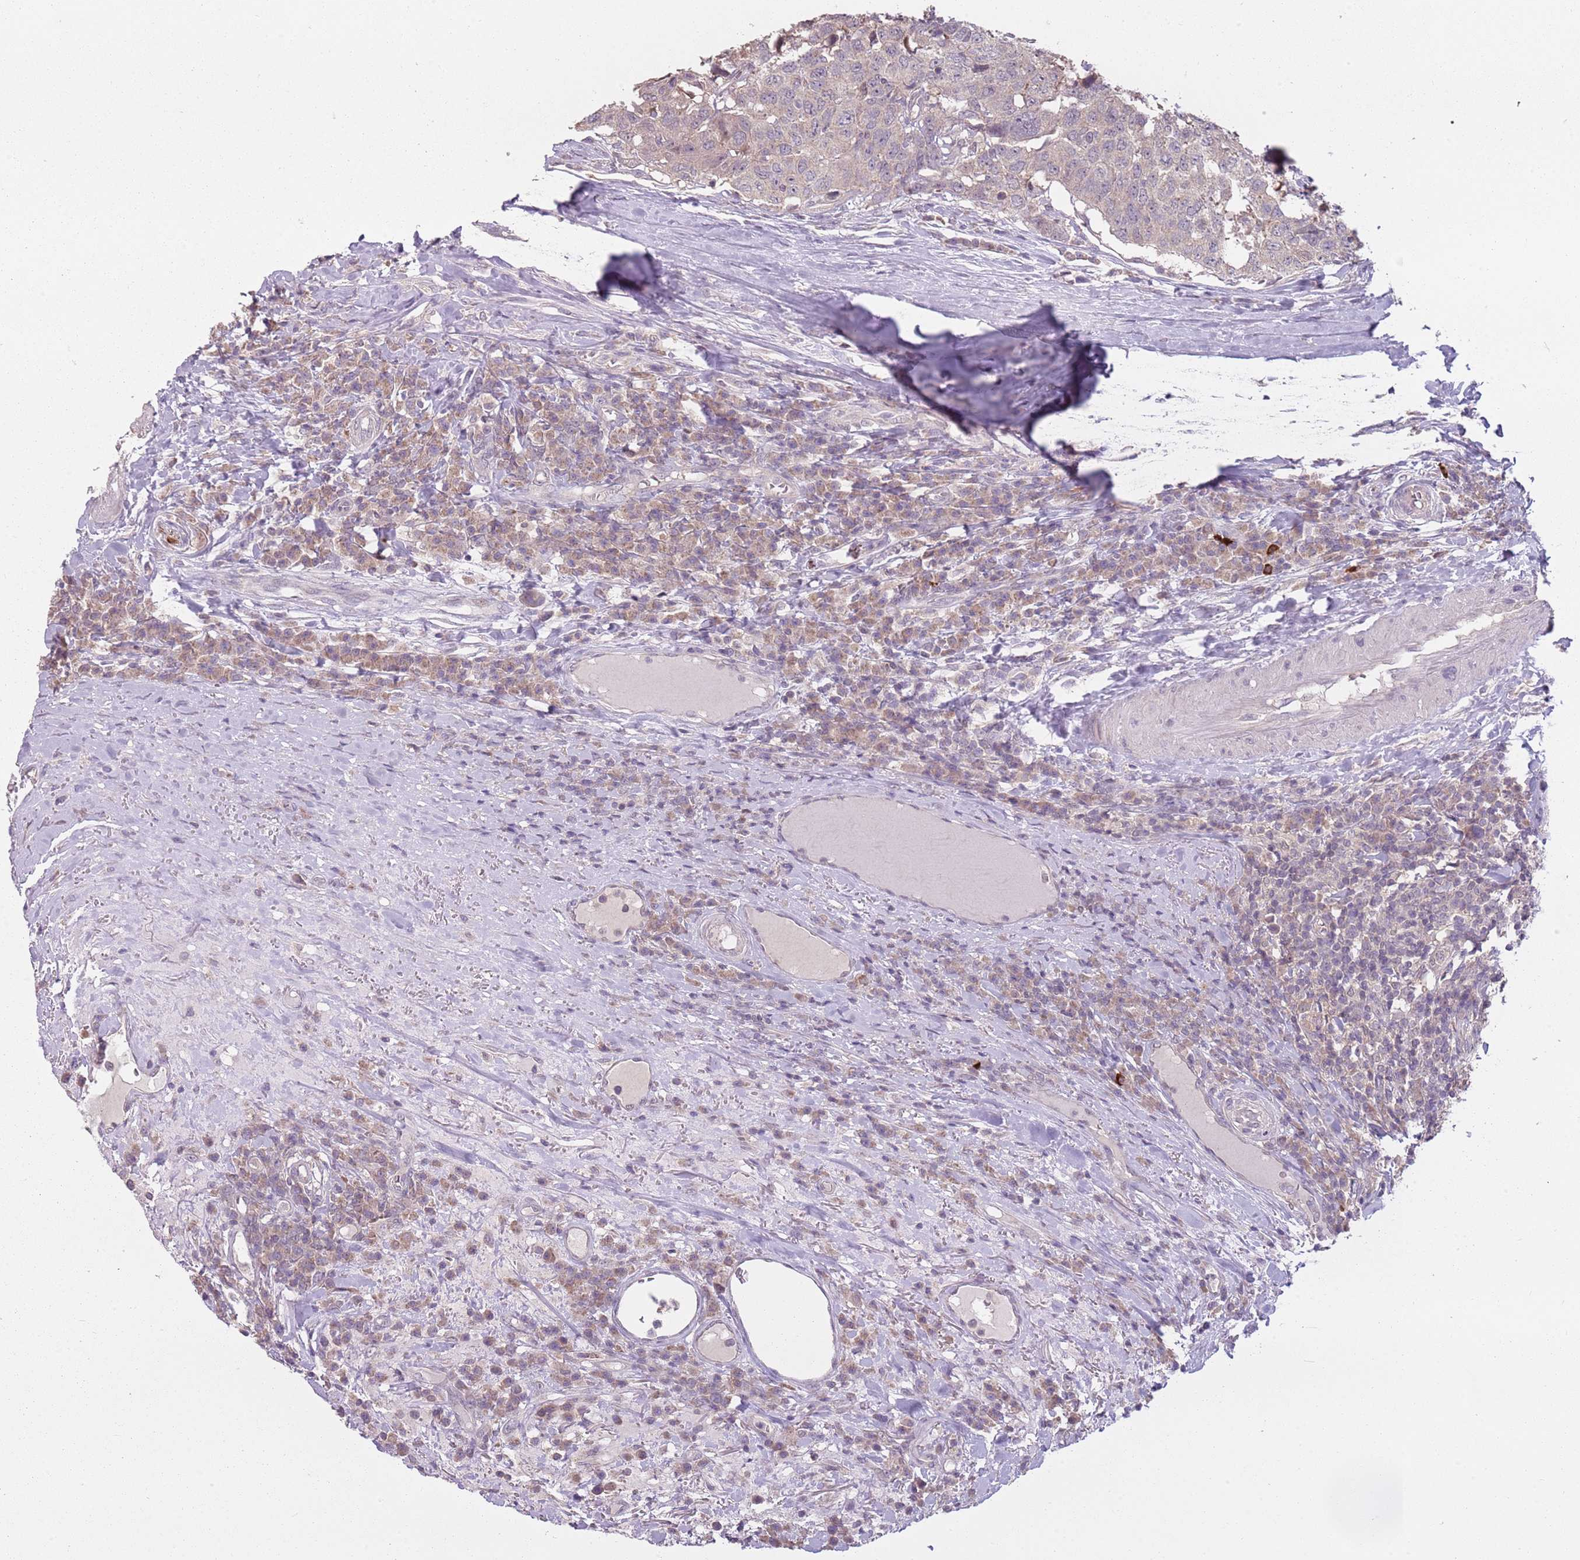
{"staining": {"intensity": "weak", "quantity": "<25%", "location": "cytoplasmic/membranous"}, "tissue": "head and neck cancer", "cell_type": "Tumor cells", "image_type": "cancer", "snomed": [{"axis": "morphology", "description": "Squamous cell carcinoma, NOS"}, {"axis": "topography", "description": "Head-Neck"}], "caption": "A high-resolution image shows immunohistochemistry staining of head and neck cancer, which displays no significant staining in tumor cells. (DAB (3,3'-diaminobenzidine) immunohistochemistry visualized using brightfield microscopy, high magnification).", "gene": "TEKT4", "patient": {"sex": "male", "age": 66}}